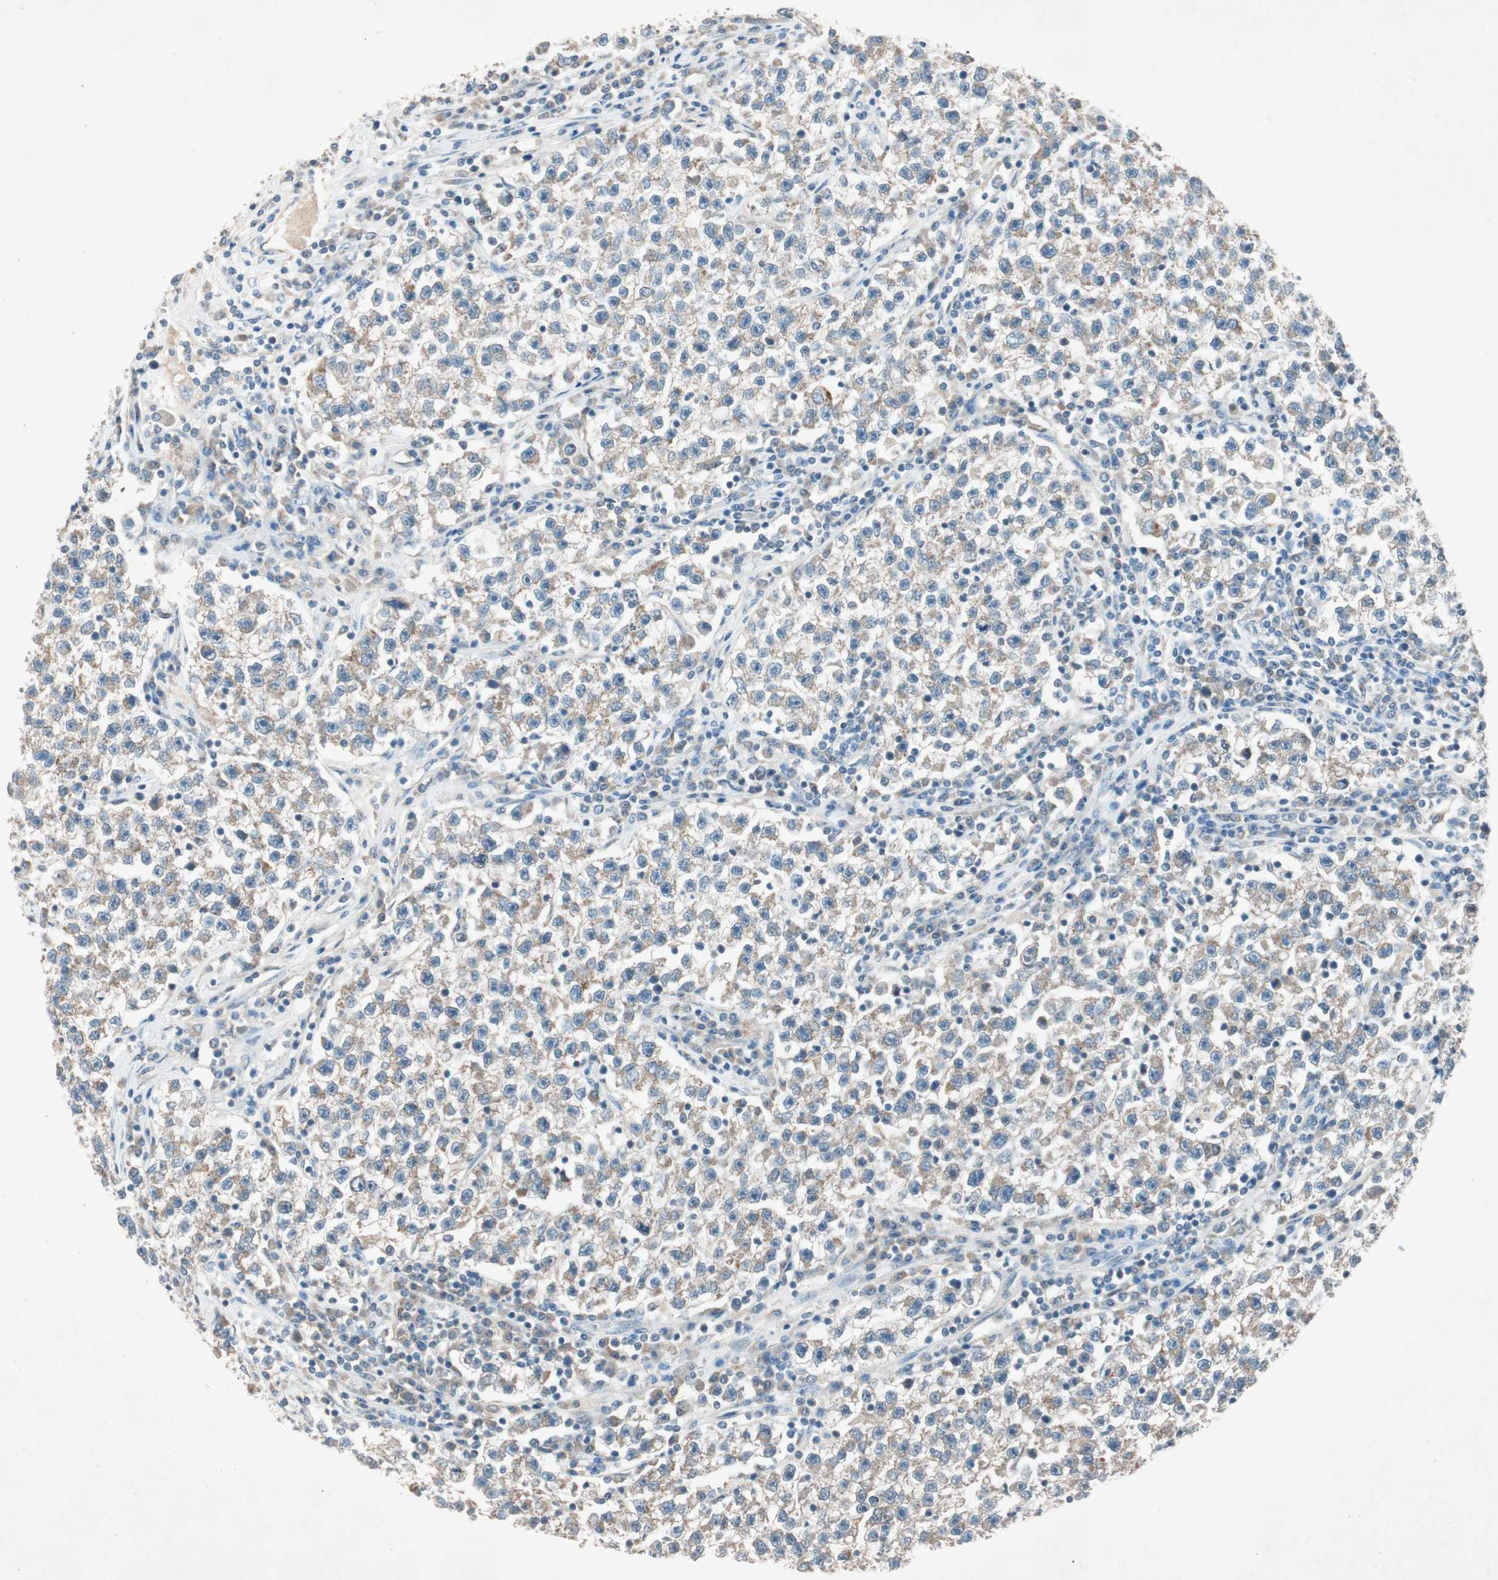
{"staining": {"intensity": "weak", "quantity": "25%-75%", "location": "cytoplasmic/membranous"}, "tissue": "testis cancer", "cell_type": "Tumor cells", "image_type": "cancer", "snomed": [{"axis": "morphology", "description": "Seminoma, NOS"}, {"axis": "topography", "description": "Testis"}], "caption": "Tumor cells display low levels of weak cytoplasmic/membranous staining in approximately 25%-75% of cells in human seminoma (testis).", "gene": "NKAIN1", "patient": {"sex": "male", "age": 22}}